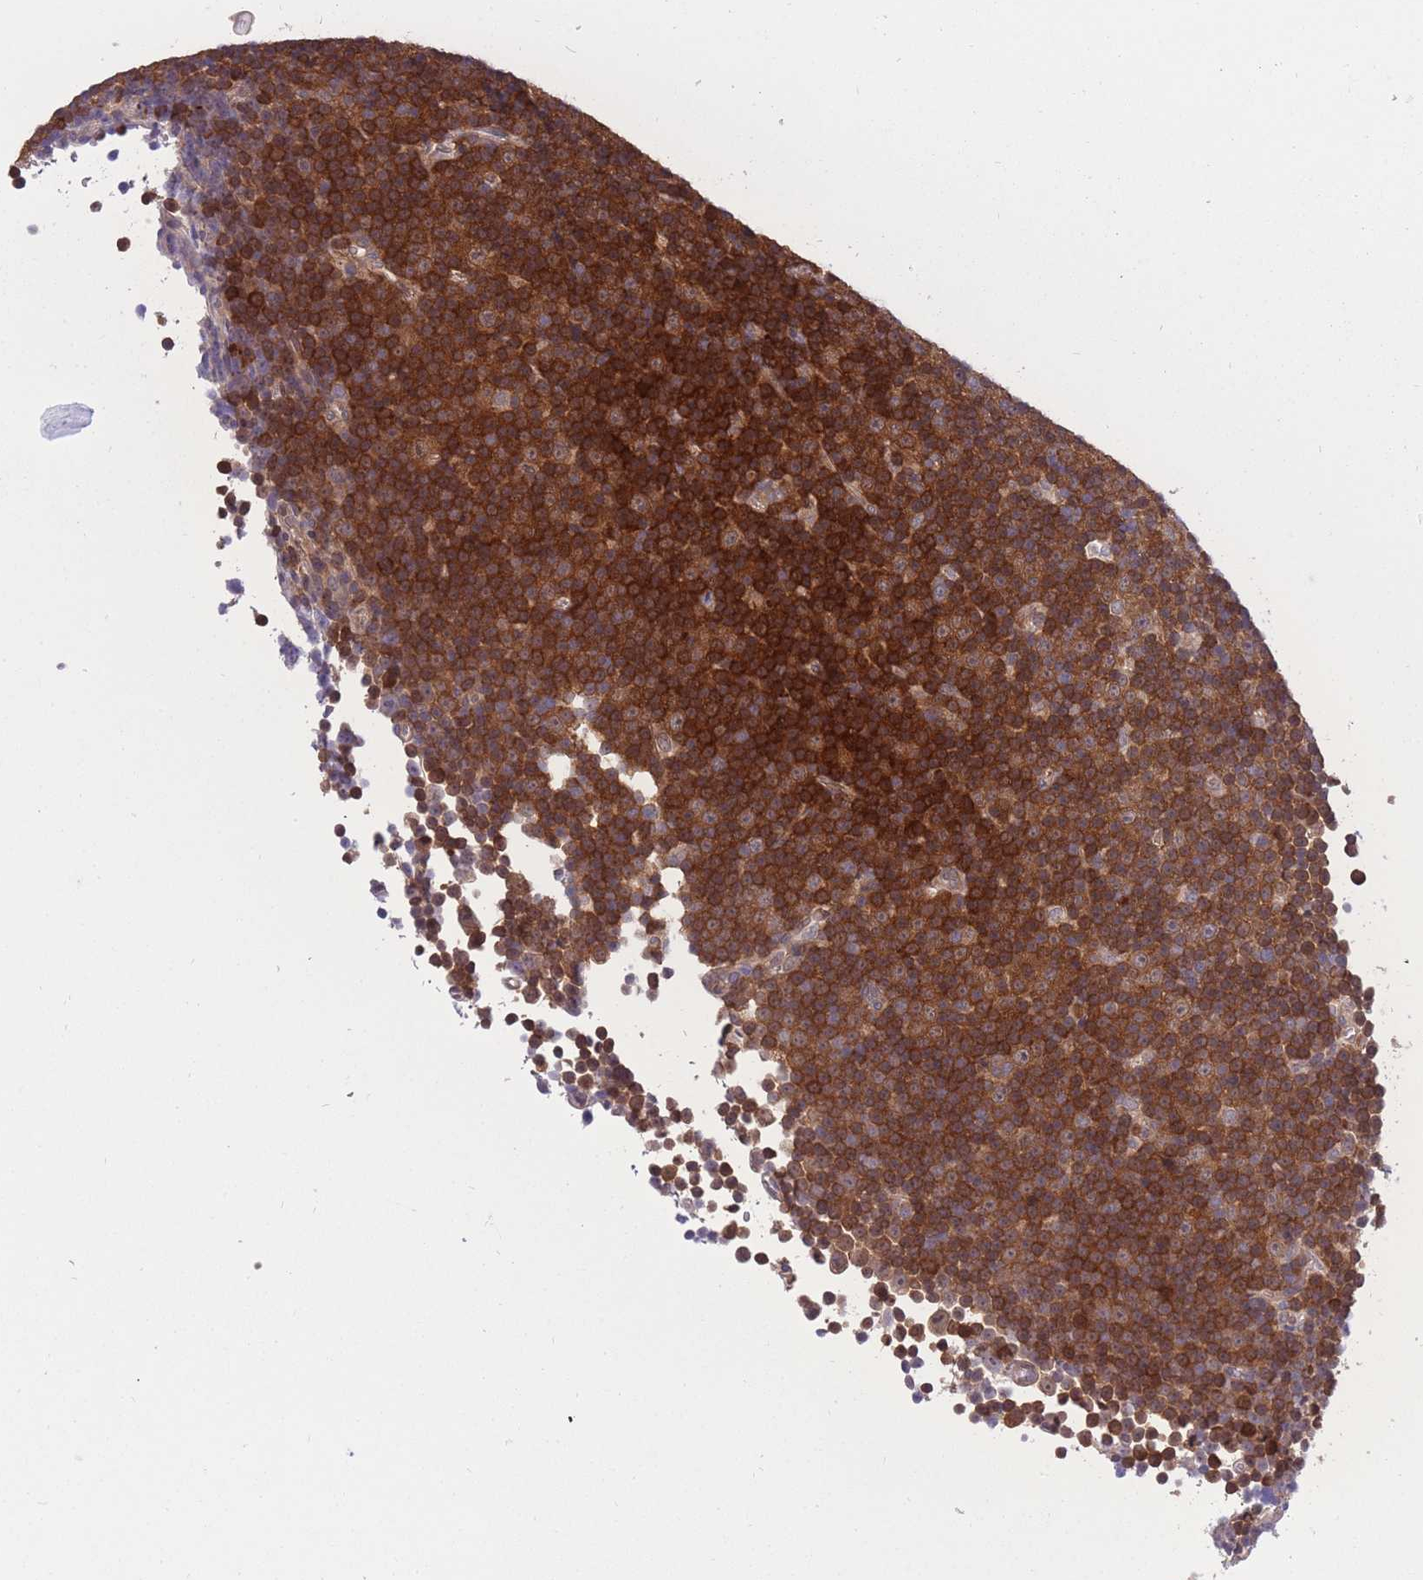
{"staining": {"intensity": "strong", "quantity": ">75%", "location": "cytoplasmic/membranous"}, "tissue": "lymphoma", "cell_type": "Tumor cells", "image_type": "cancer", "snomed": [{"axis": "morphology", "description": "Malignant lymphoma, non-Hodgkin's type, Low grade"}, {"axis": "topography", "description": "Lymph node"}], "caption": "Protein expression by IHC demonstrates strong cytoplasmic/membranous expression in approximately >75% of tumor cells in lymphoma.", "gene": "UBE2N", "patient": {"sex": "female", "age": 67}}